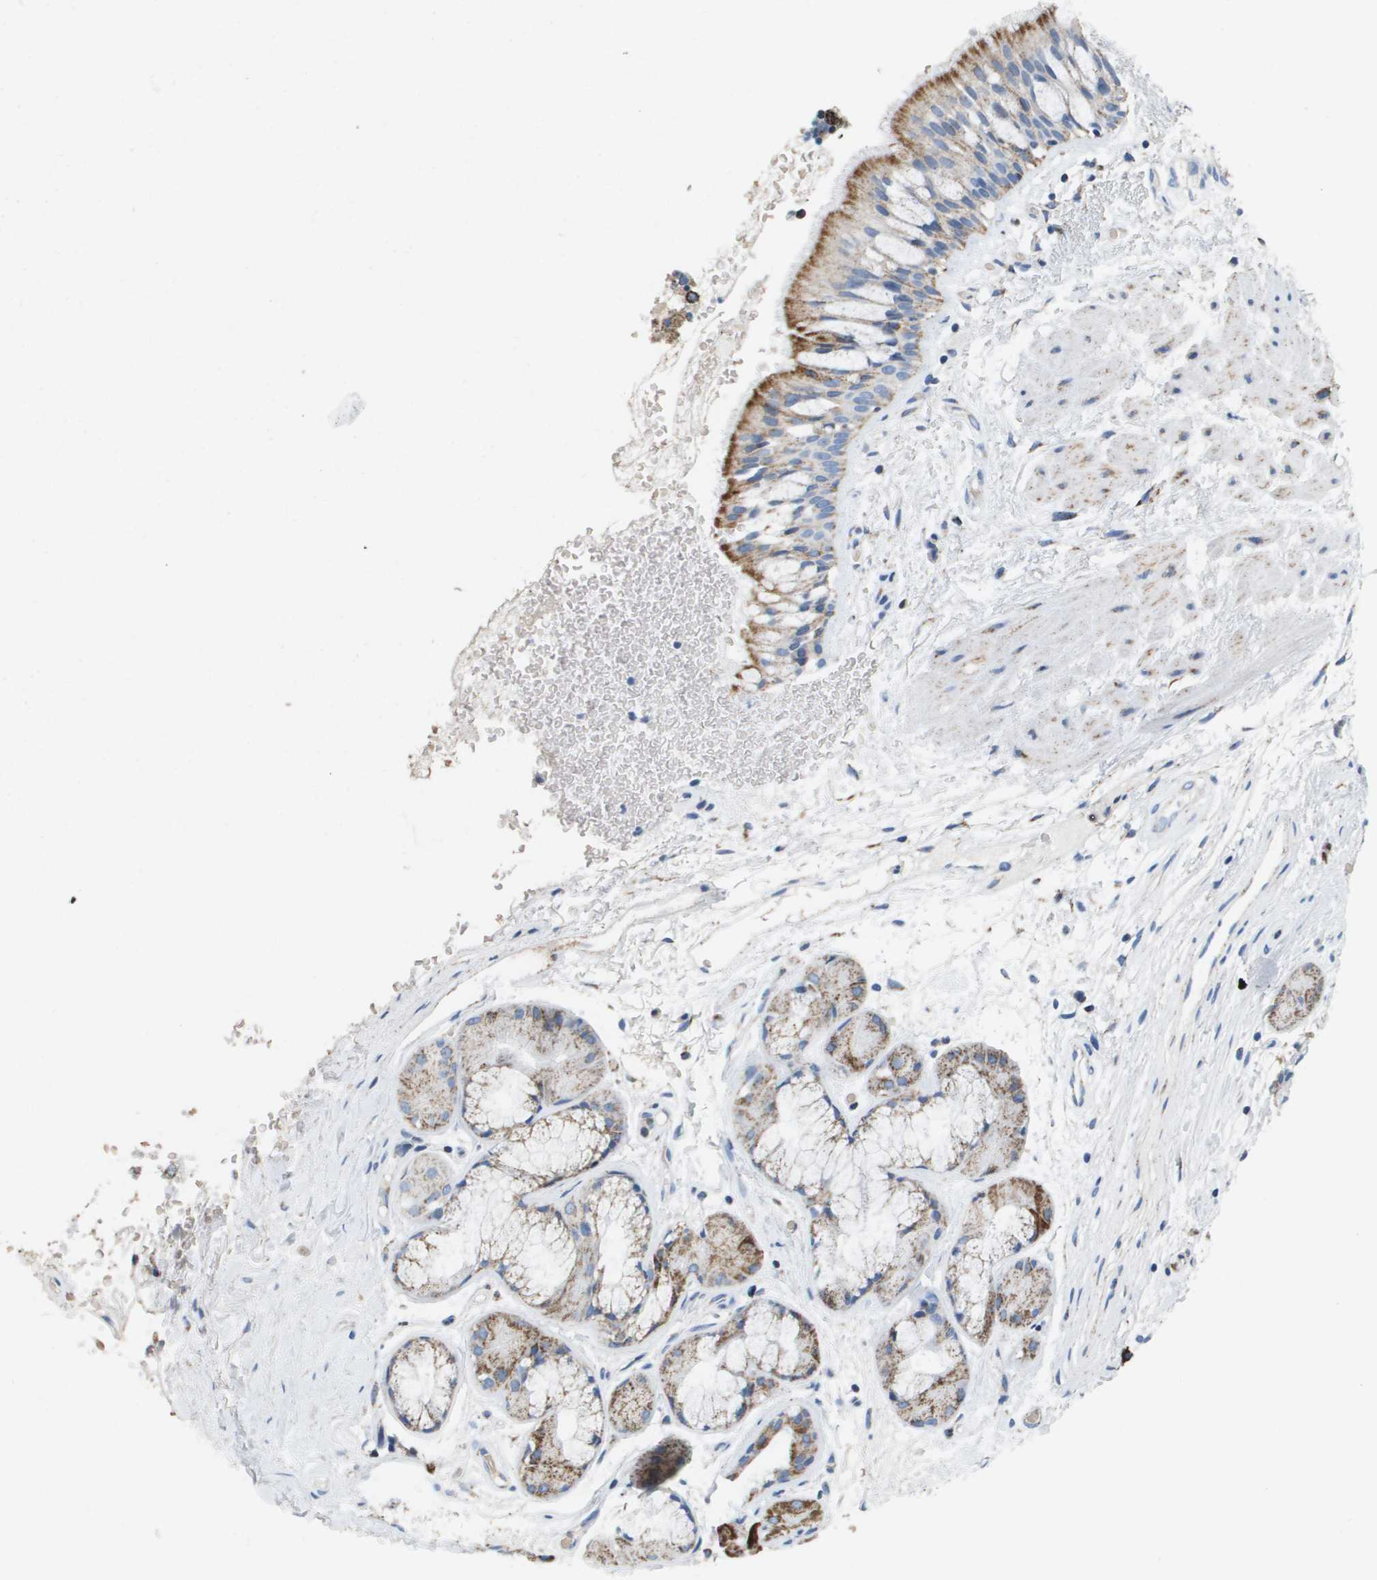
{"staining": {"intensity": "strong", "quantity": ">75%", "location": "cytoplasmic/membranous"}, "tissue": "bronchus", "cell_type": "Respiratory epithelial cells", "image_type": "normal", "snomed": [{"axis": "morphology", "description": "Normal tissue, NOS"}, {"axis": "topography", "description": "Bronchus"}], "caption": "IHC of benign bronchus shows high levels of strong cytoplasmic/membranous positivity in about >75% of respiratory epithelial cells.", "gene": "ATP5F1B", "patient": {"sex": "male", "age": 66}}